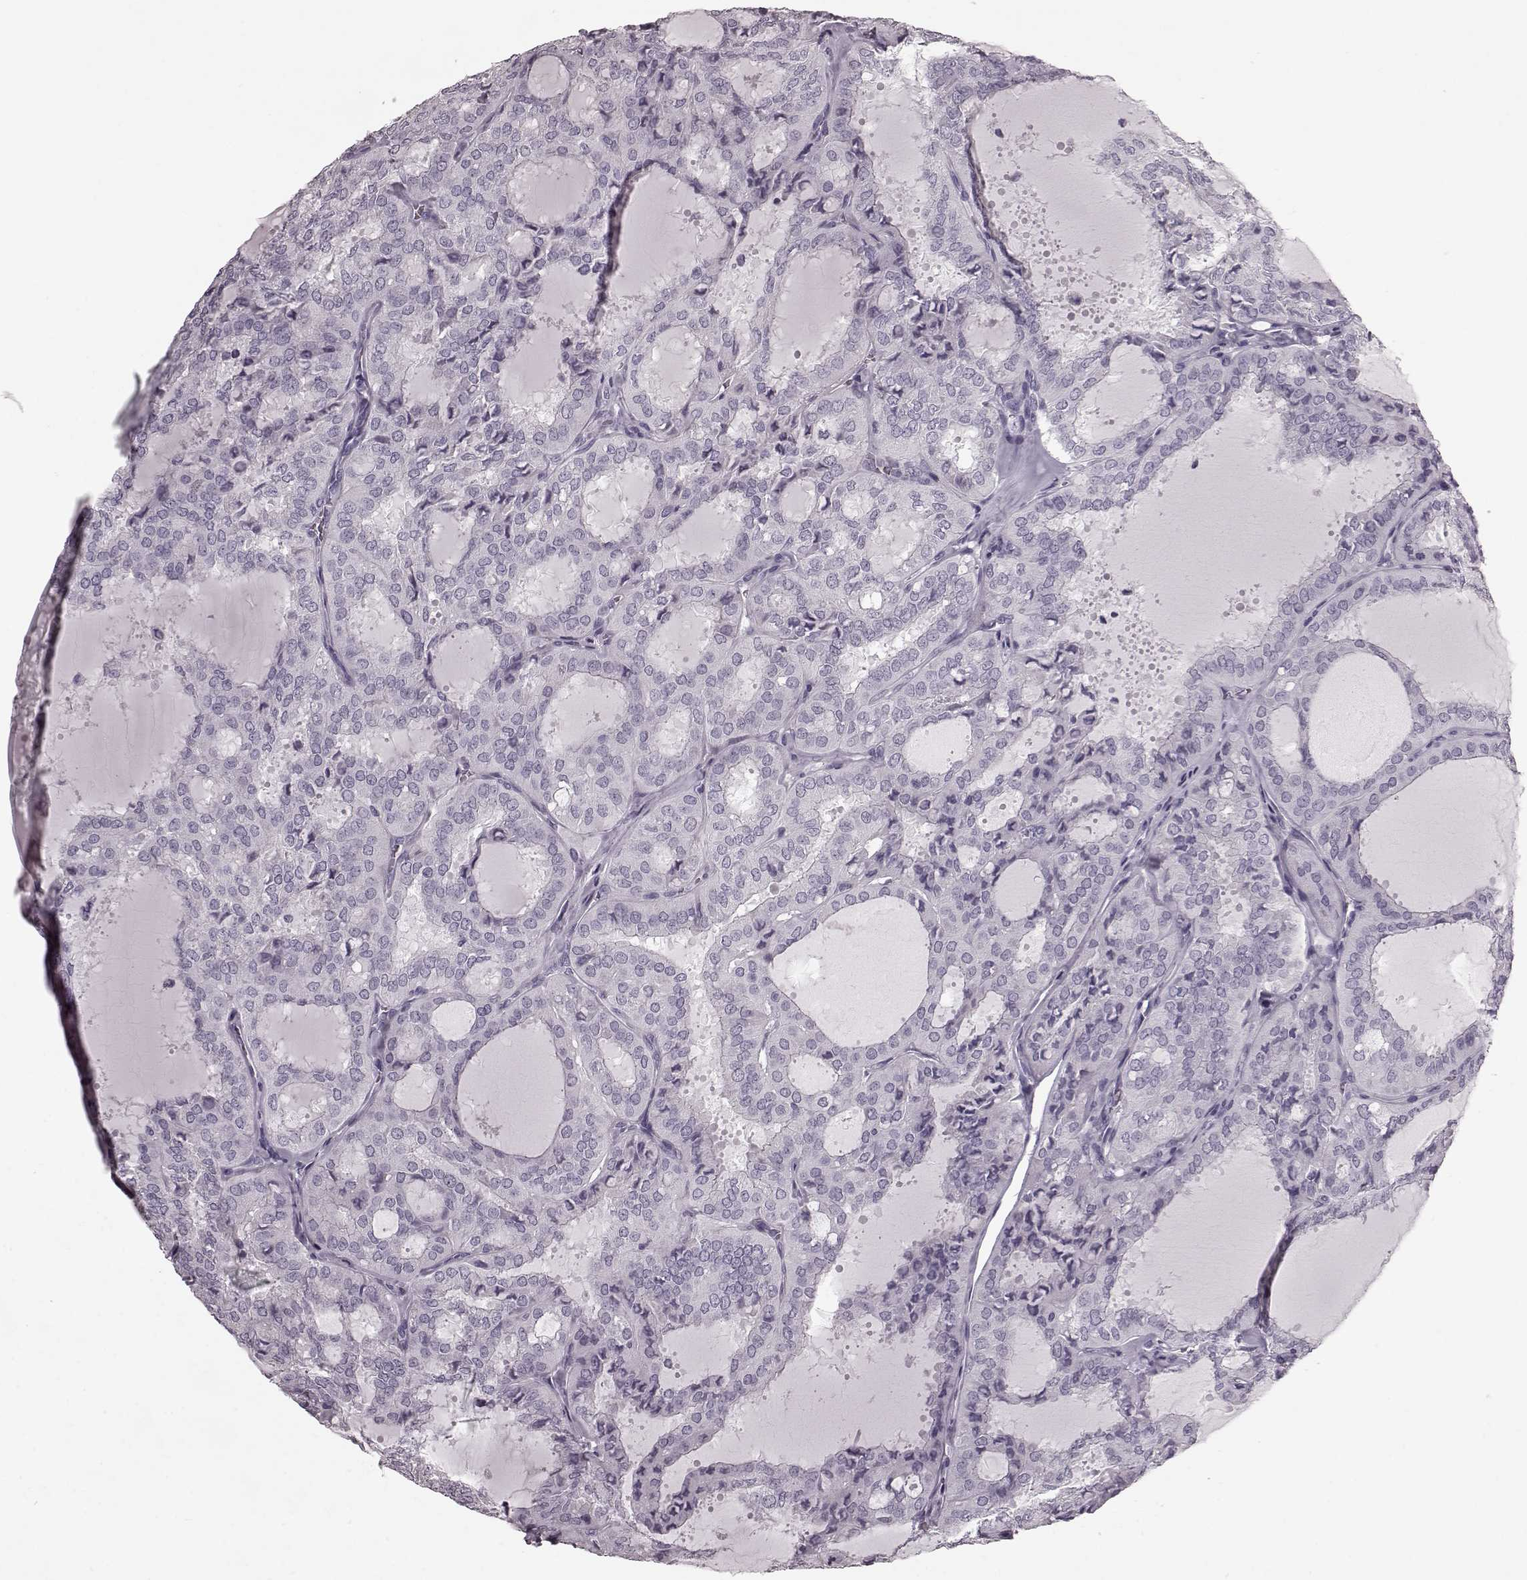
{"staining": {"intensity": "negative", "quantity": "none", "location": "none"}, "tissue": "thyroid cancer", "cell_type": "Tumor cells", "image_type": "cancer", "snomed": [{"axis": "morphology", "description": "Follicular adenoma carcinoma, NOS"}, {"axis": "topography", "description": "Thyroid gland"}], "caption": "A photomicrograph of human thyroid cancer is negative for staining in tumor cells.", "gene": "CST7", "patient": {"sex": "male", "age": 75}}